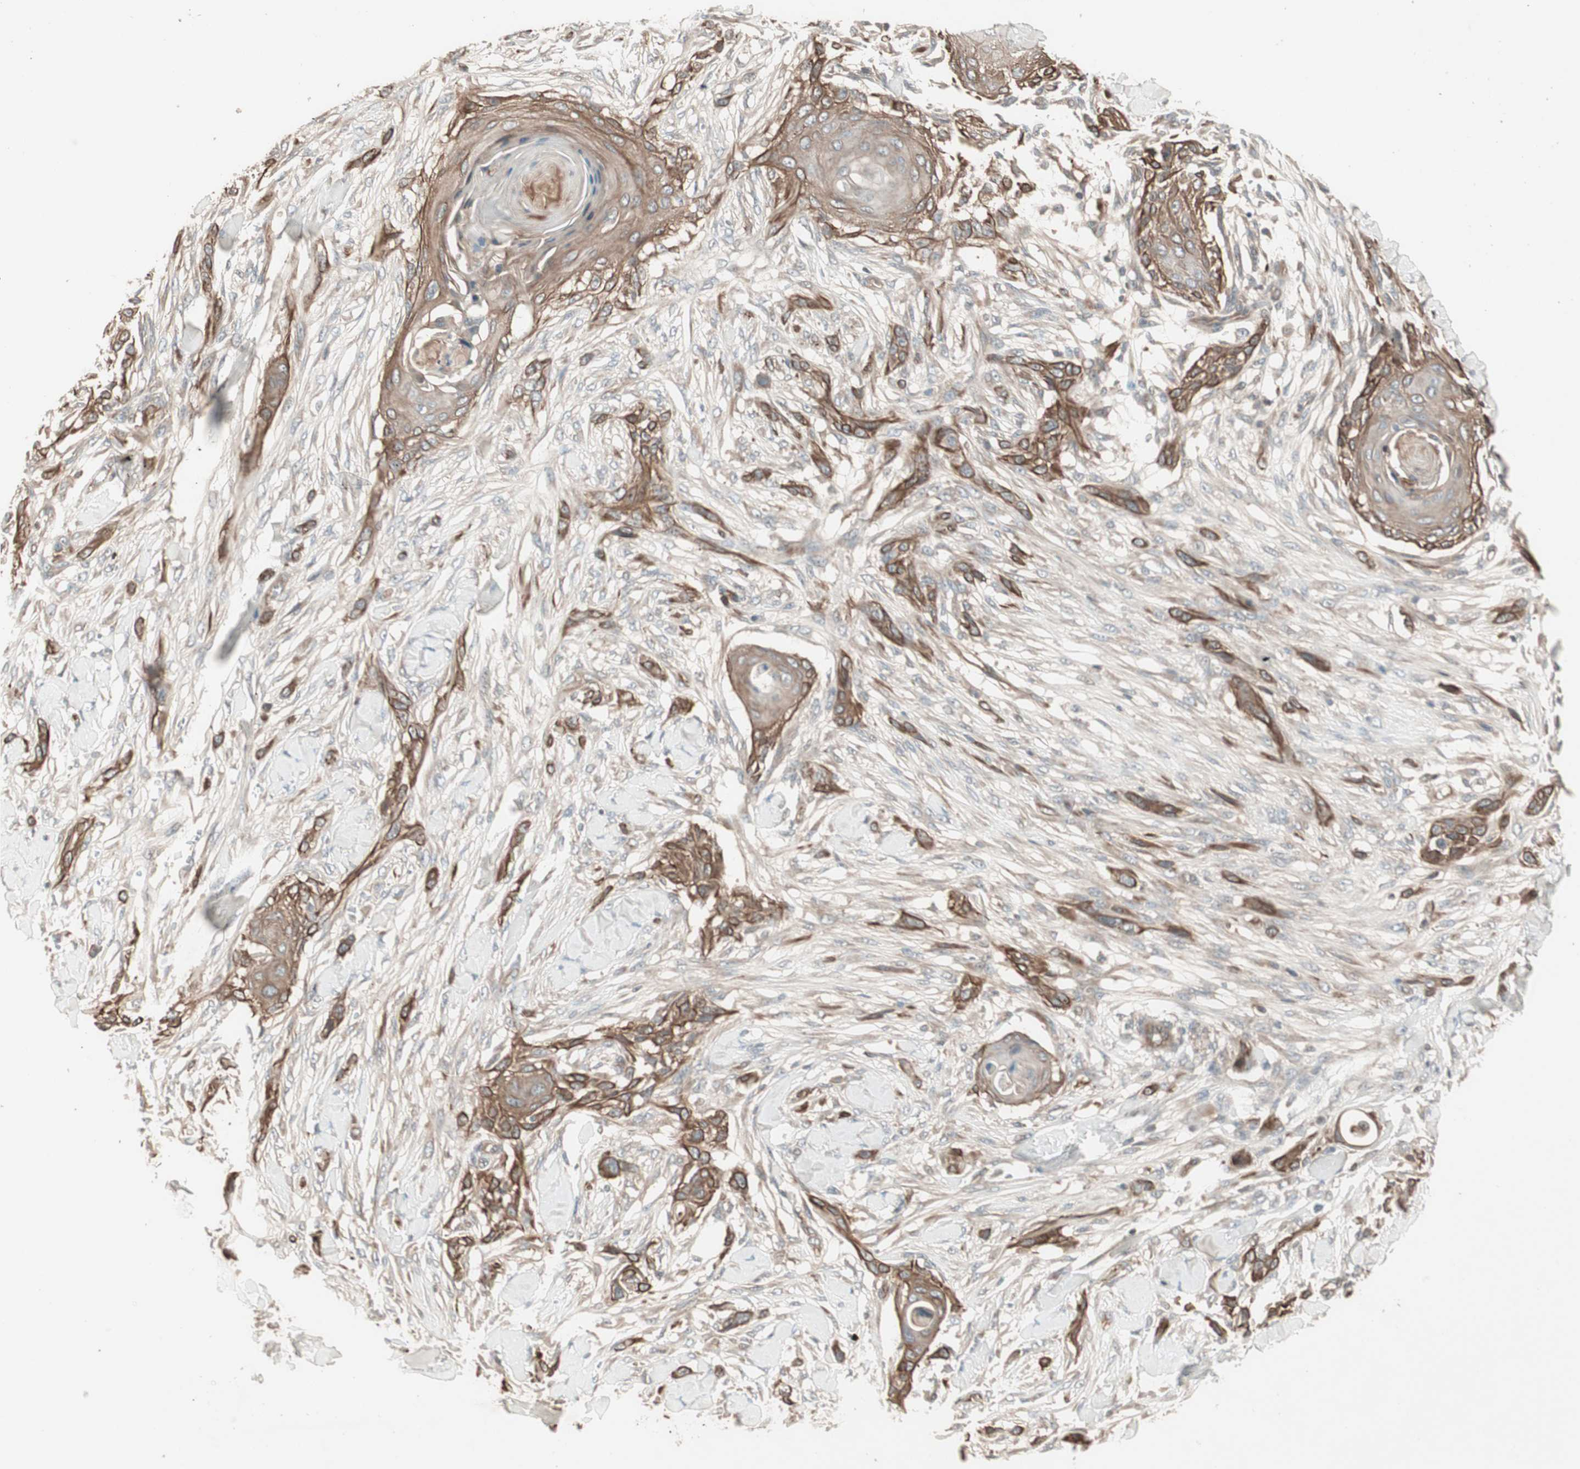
{"staining": {"intensity": "strong", "quantity": "25%-75%", "location": "cytoplasmic/membranous"}, "tissue": "skin cancer", "cell_type": "Tumor cells", "image_type": "cancer", "snomed": [{"axis": "morphology", "description": "Squamous cell carcinoma, NOS"}, {"axis": "topography", "description": "Skin"}], "caption": "Immunohistochemistry (IHC) image of human skin squamous cell carcinoma stained for a protein (brown), which reveals high levels of strong cytoplasmic/membranous positivity in approximately 25%-75% of tumor cells.", "gene": "TFPI", "patient": {"sex": "female", "age": 59}}